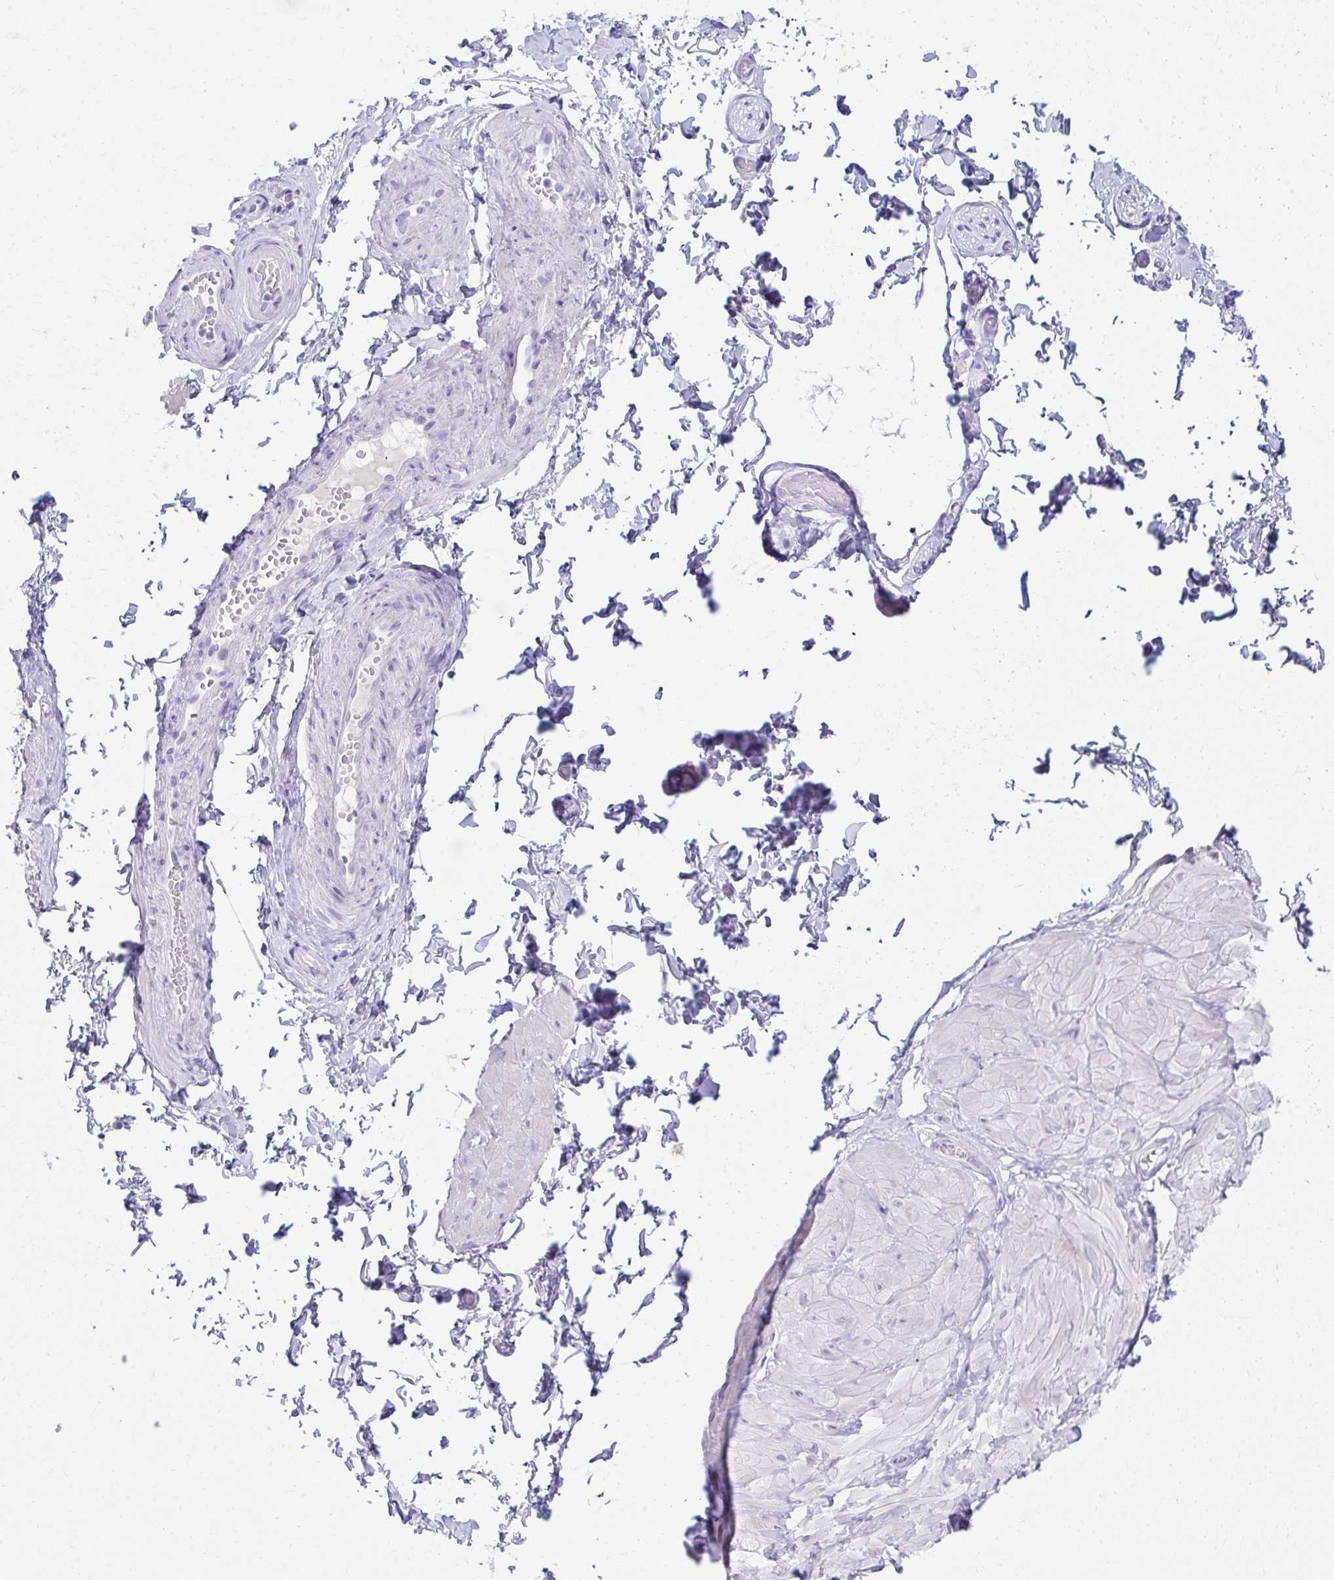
{"staining": {"intensity": "negative", "quantity": "none", "location": "none"}, "tissue": "adipose tissue", "cell_type": "Adipocytes", "image_type": "normal", "snomed": [{"axis": "morphology", "description": "Normal tissue, NOS"}, {"axis": "topography", "description": "Epididymis, spermatic cord, NOS"}, {"axis": "topography", "description": "Epididymis"}, {"axis": "topography", "description": "Peripheral nerve tissue"}], "caption": "Immunohistochemistry (IHC) of benign human adipose tissue shows no staining in adipocytes. Brightfield microscopy of immunohistochemistry (IHC) stained with DAB (brown) and hematoxylin (blue), captured at high magnification.", "gene": "SEC14L3", "patient": {"sex": "male", "age": 29}}